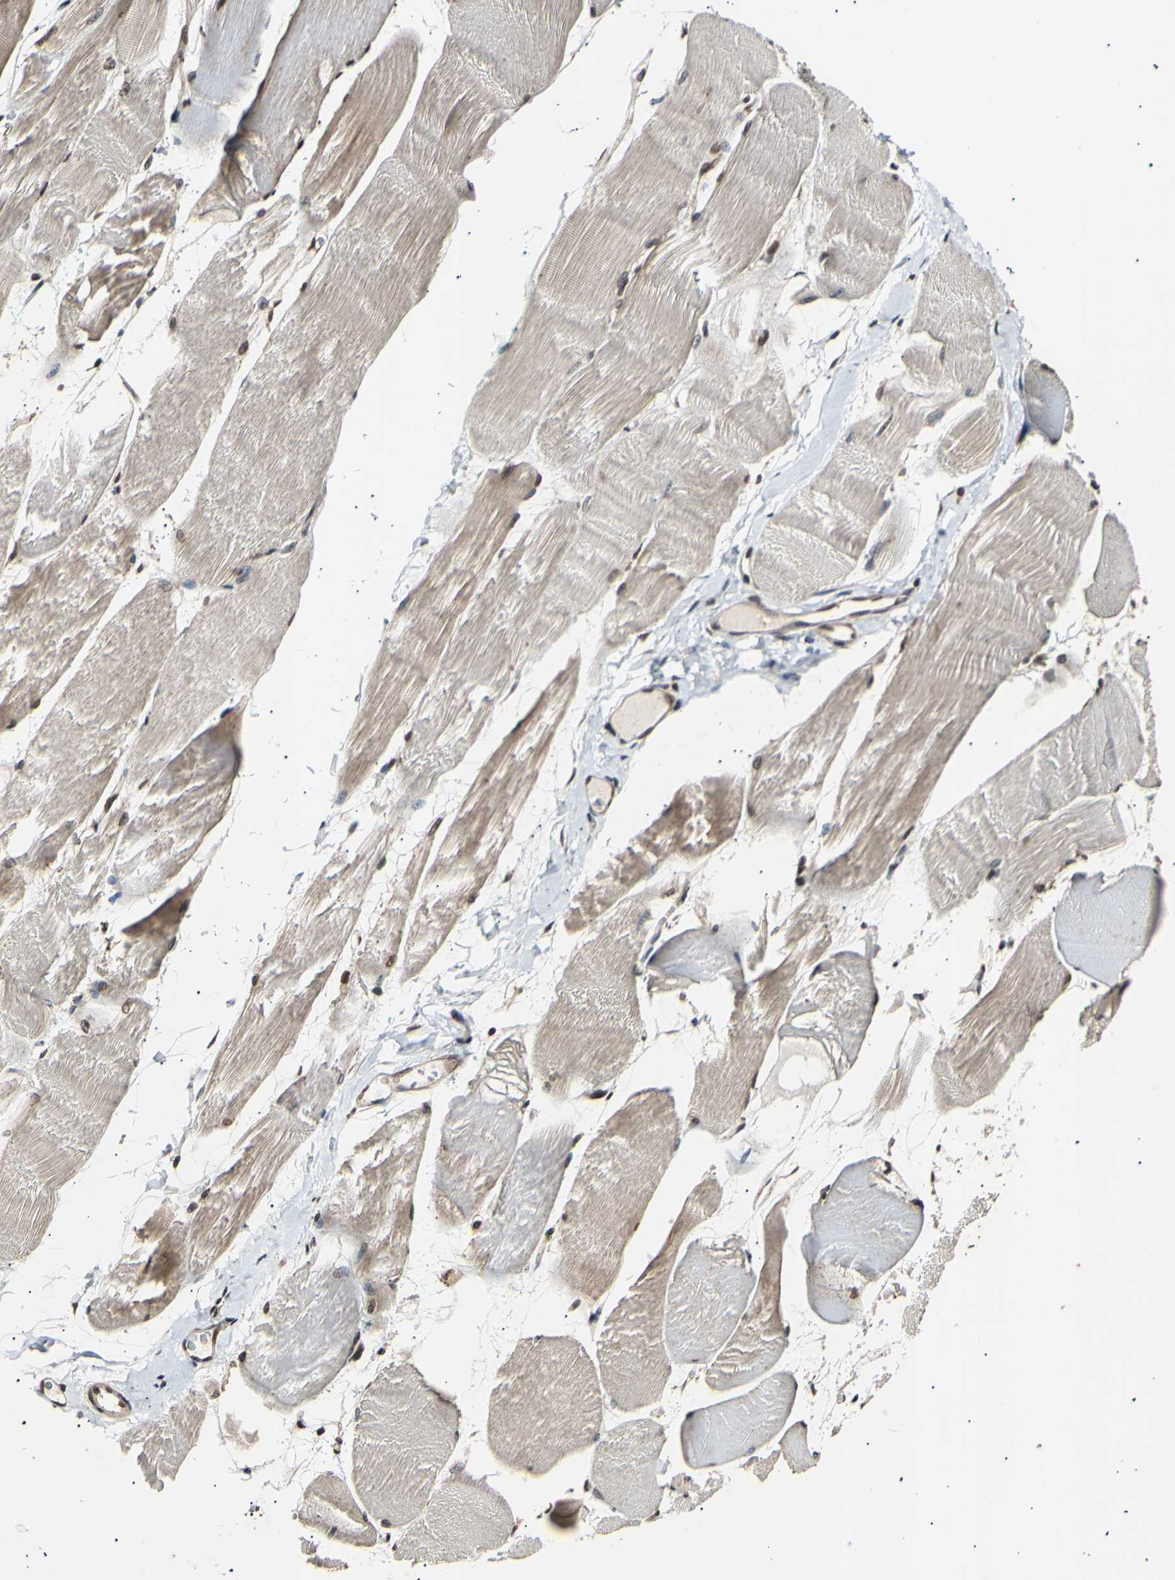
{"staining": {"intensity": "moderate", "quantity": ">75%", "location": "cytoplasmic/membranous,nuclear"}, "tissue": "skeletal muscle", "cell_type": "Myocytes", "image_type": "normal", "snomed": [{"axis": "morphology", "description": "Normal tissue, NOS"}, {"axis": "morphology", "description": "Squamous cell carcinoma, NOS"}, {"axis": "topography", "description": "Skeletal muscle"}], "caption": "Moderate cytoplasmic/membranous,nuclear protein staining is identified in about >75% of myocytes in skeletal muscle. (DAB IHC, brown staining for protein, blue staining for nuclei).", "gene": "ANAPC7", "patient": {"sex": "male", "age": 51}}